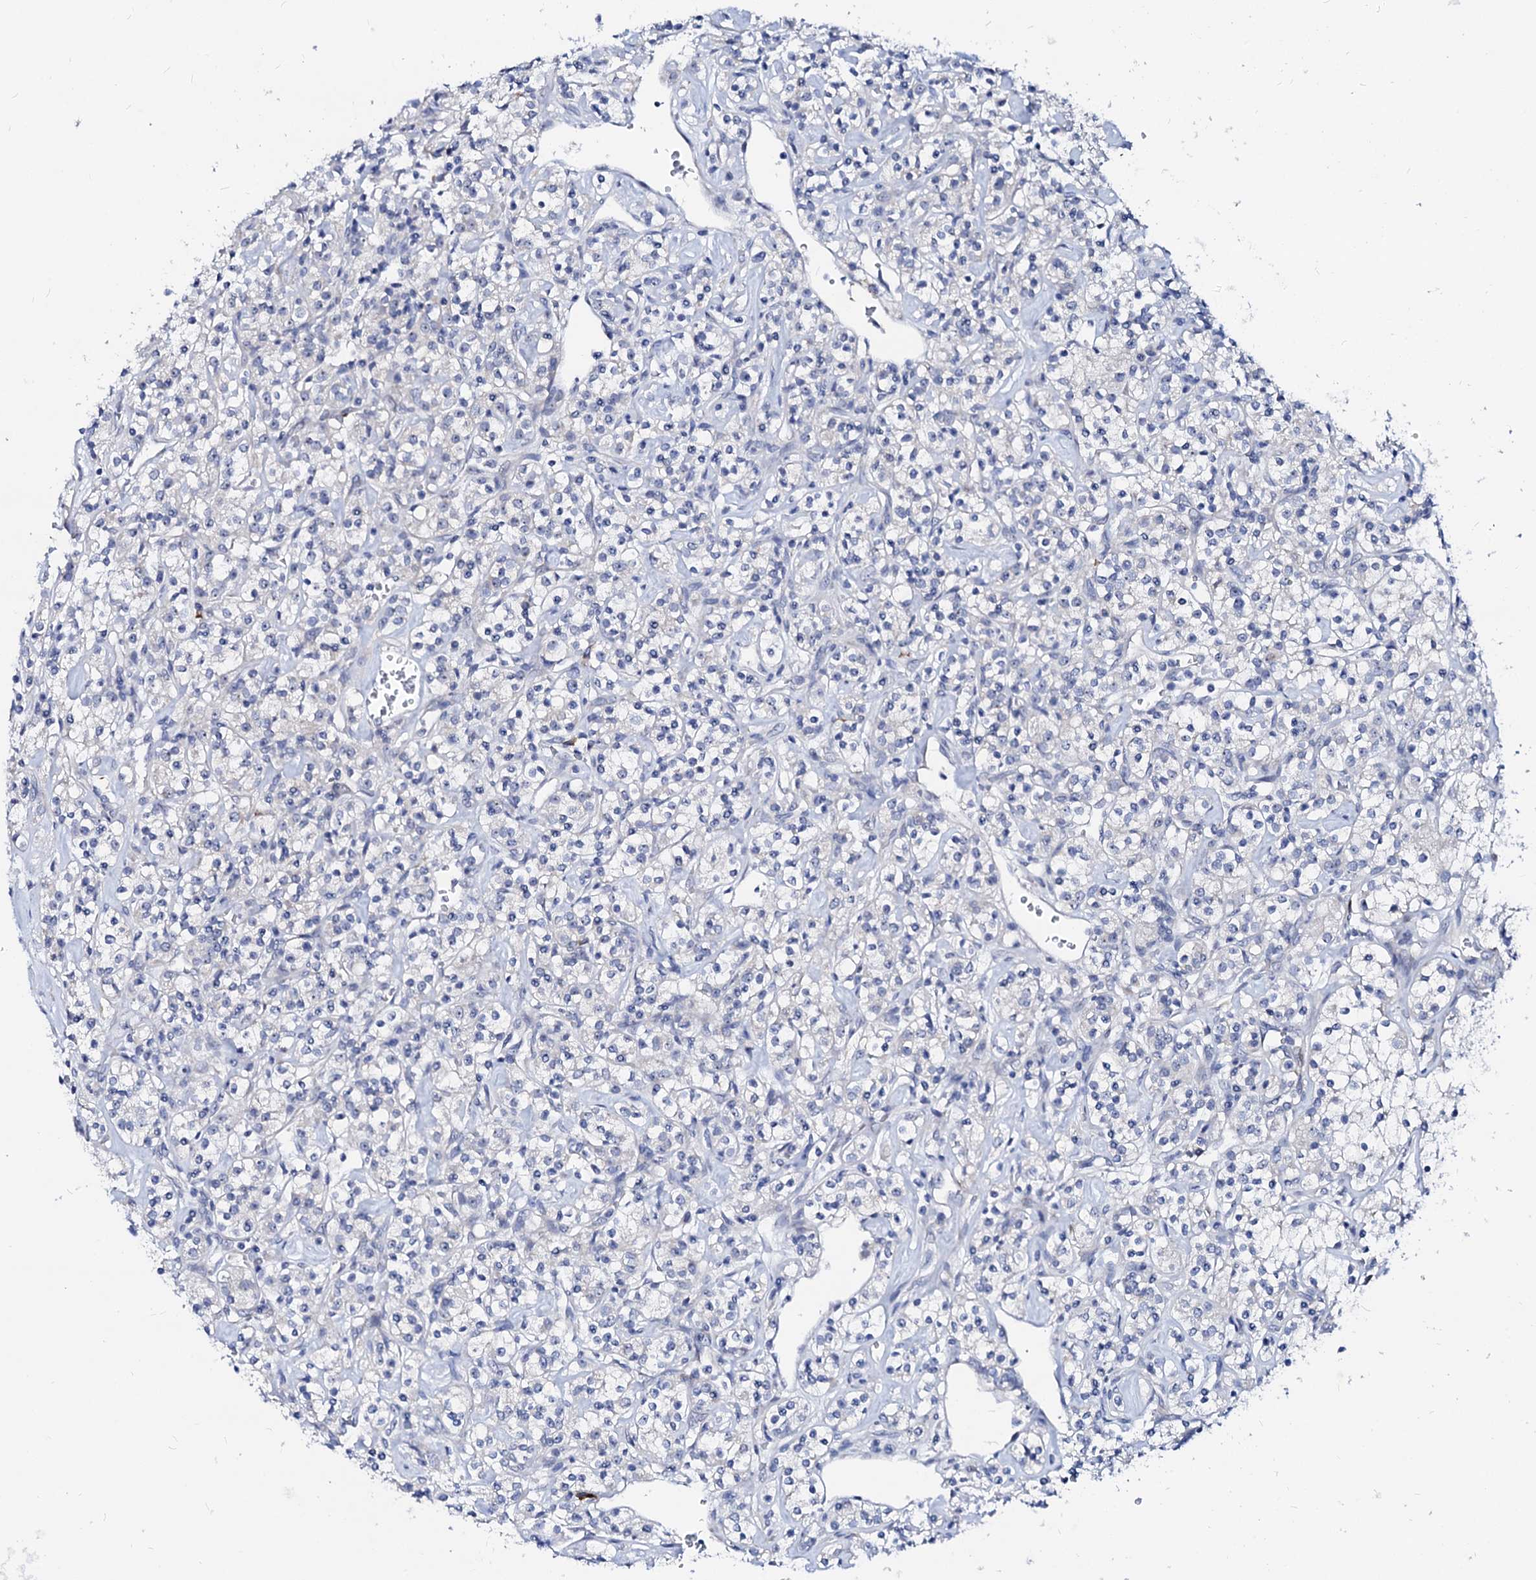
{"staining": {"intensity": "negative", "quantity": "none", "location": "none"}, "tissue": "renal cancer", "cell_type": "Tumor cells", "image_type": "cancer", "snomed": [{"axis": "morphology", "description": "Adenocarcinoma, NOS"}, {"axis": "topography", "description": "Kidney"}], "caption": "Immunohistochemistry (IHC) of human renal cancer exhibits no positivity in tumor cells.", "gene": "BTBD16", "patient": {"sex": "male", "age": 77}}